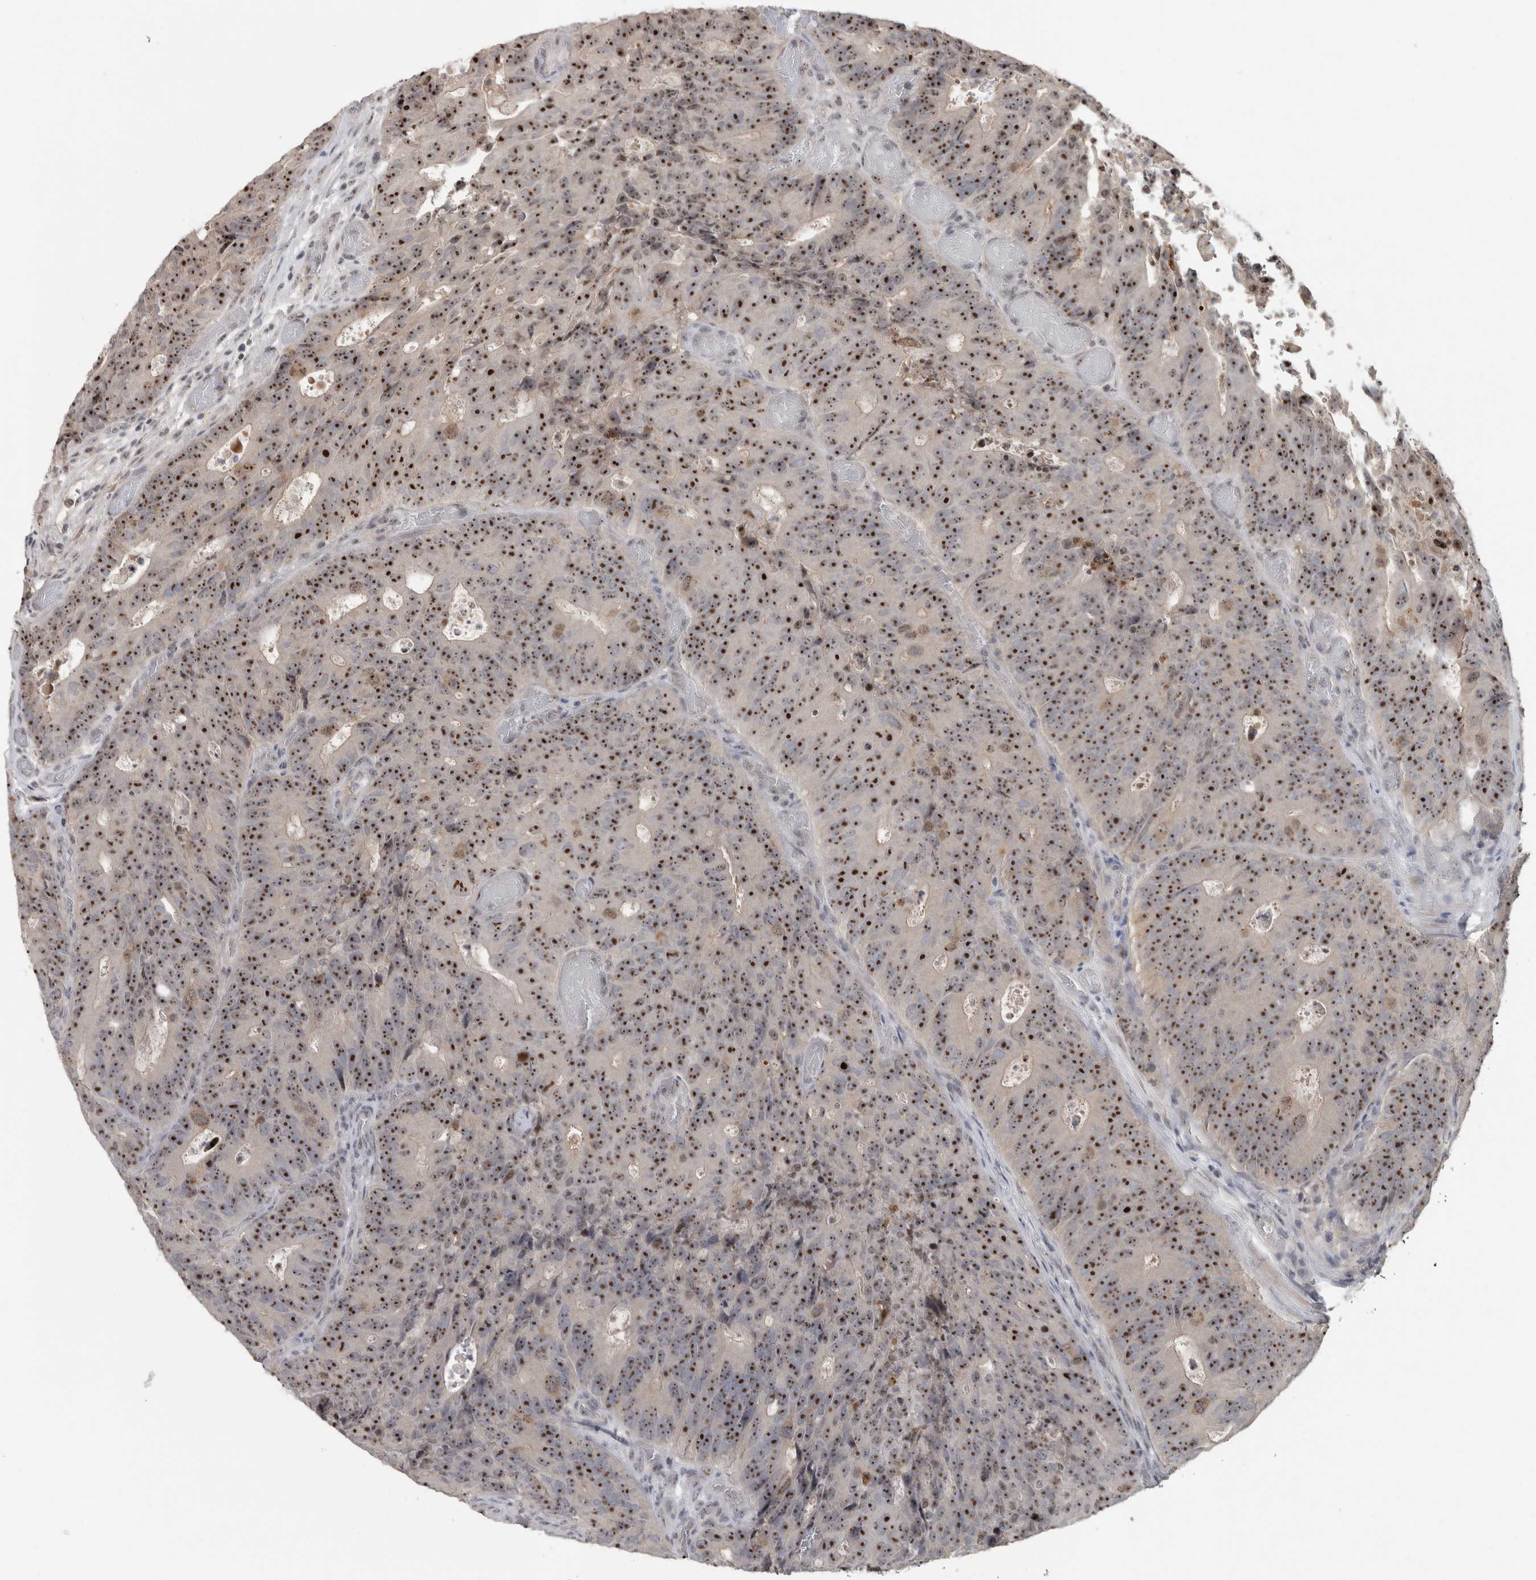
{"staining": {"intensity": "strong", "quantity": ">75%", "location": "nuclear"}, "tissue": "colorectal cancer", "cell_type": "Tumor cells", "image_type": "cancer", "snomed": [{"axis": "morphology", "description": "Adenocarcinoma, NOS"}, {"axis": "topography", "description": "Colon"}], "caption": "IHC of human colorectal cancer (adenocarcinoma) exhibits high levels of strong nuclear expression in approximately >75% of tumor cells.", "gene": "RBM28", "patient": {"sex": "male", "age": 87}}